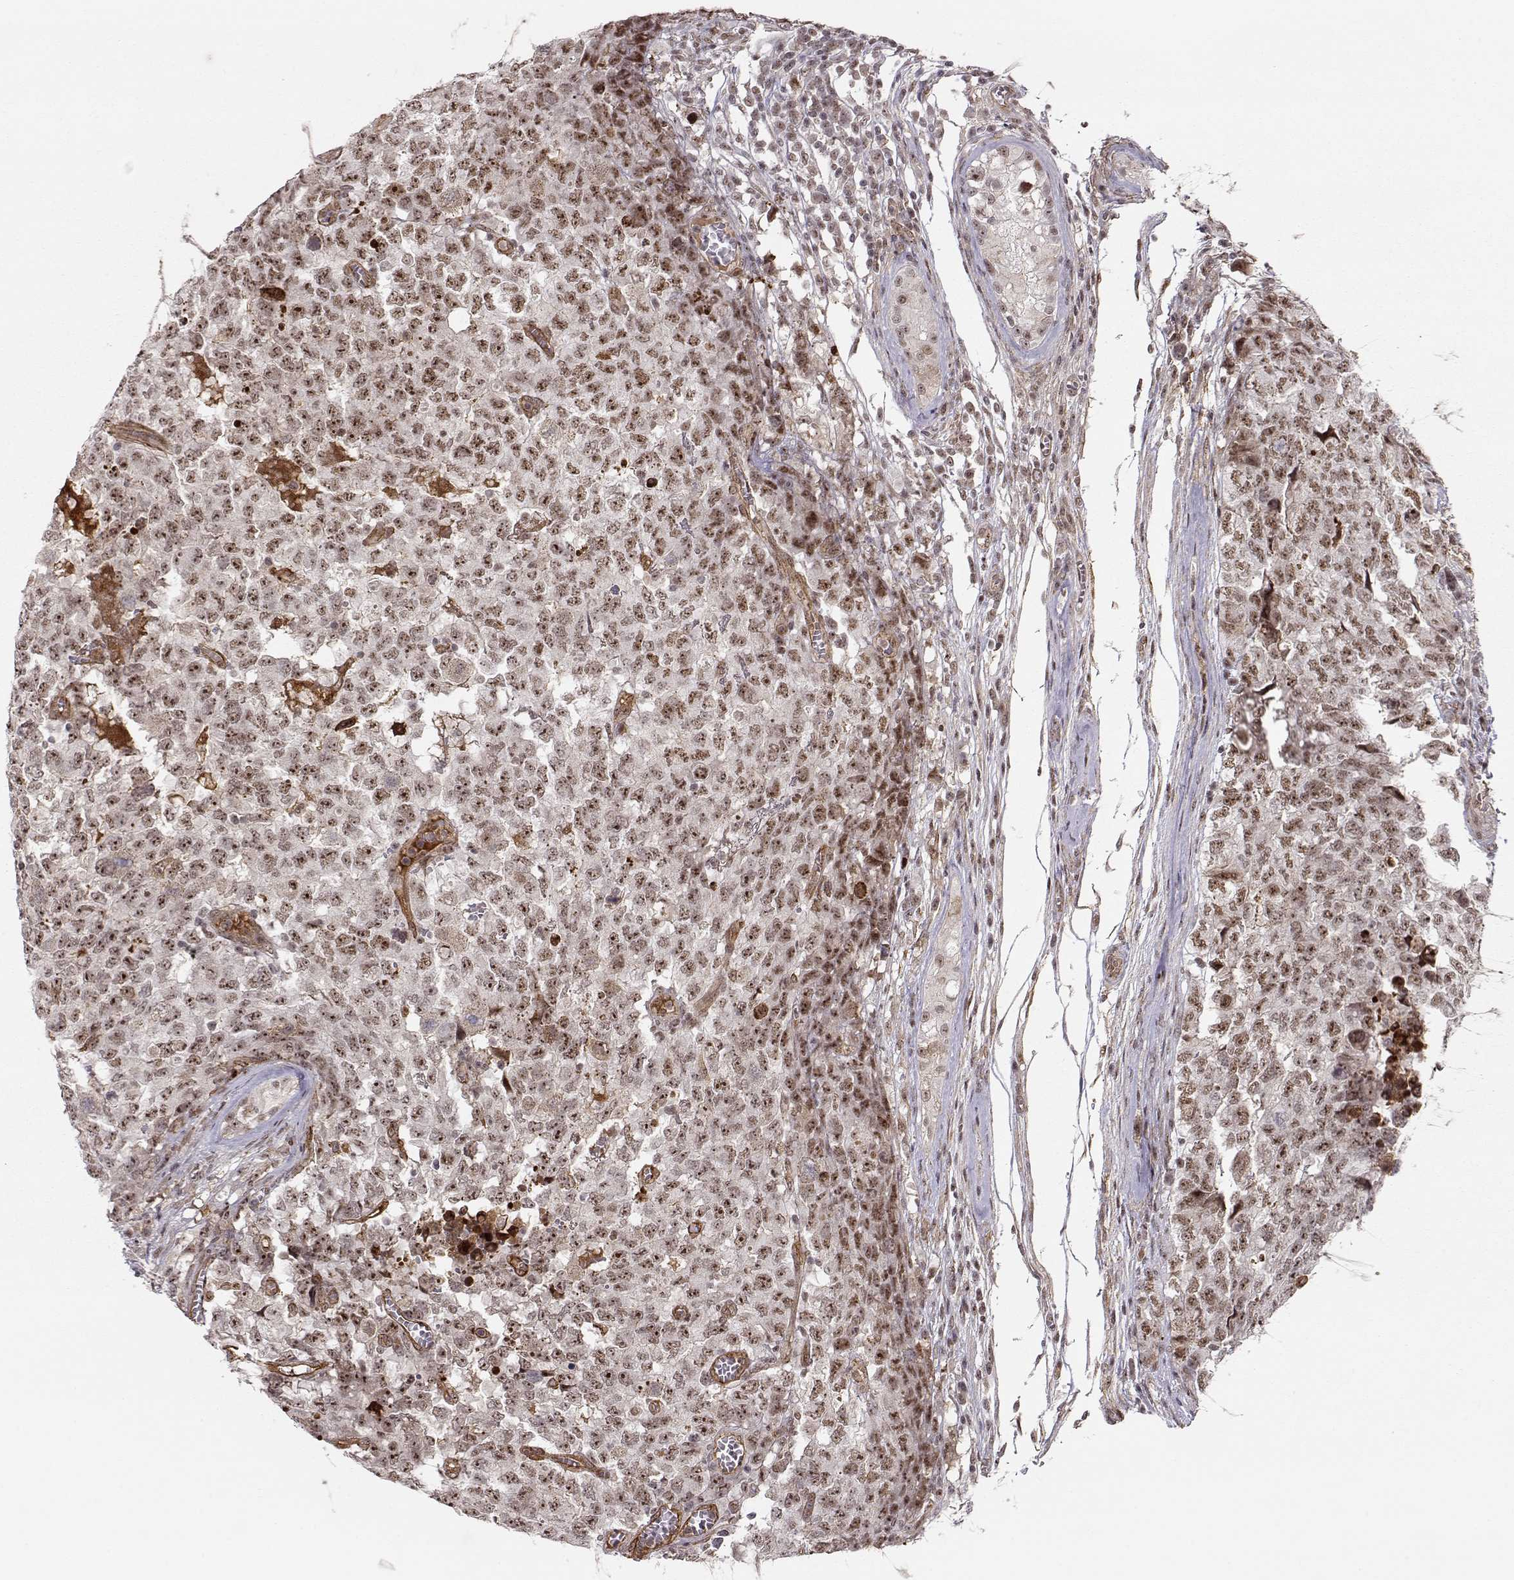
{"staining": {"intensity": "strong", "quantity": ">75%", "location": "nuclear"}, "tissue": "testis cancer", "cell_type": "Tumor cells", "image_type": "cancer", "snomed": [{"axis": "morphology", "description": "Carcinoma, Embryonal, NOS"}, {"axis": "topography", "description": "Testis"}], "caption": "The histopathology image shows immunohistochemical staining of testis embryonal carcinoma. There is strong nuclear staining is present in about >75% of tumor cells.", "gene": "CIR1", "patient": {"sex": "male", "age": 23}}